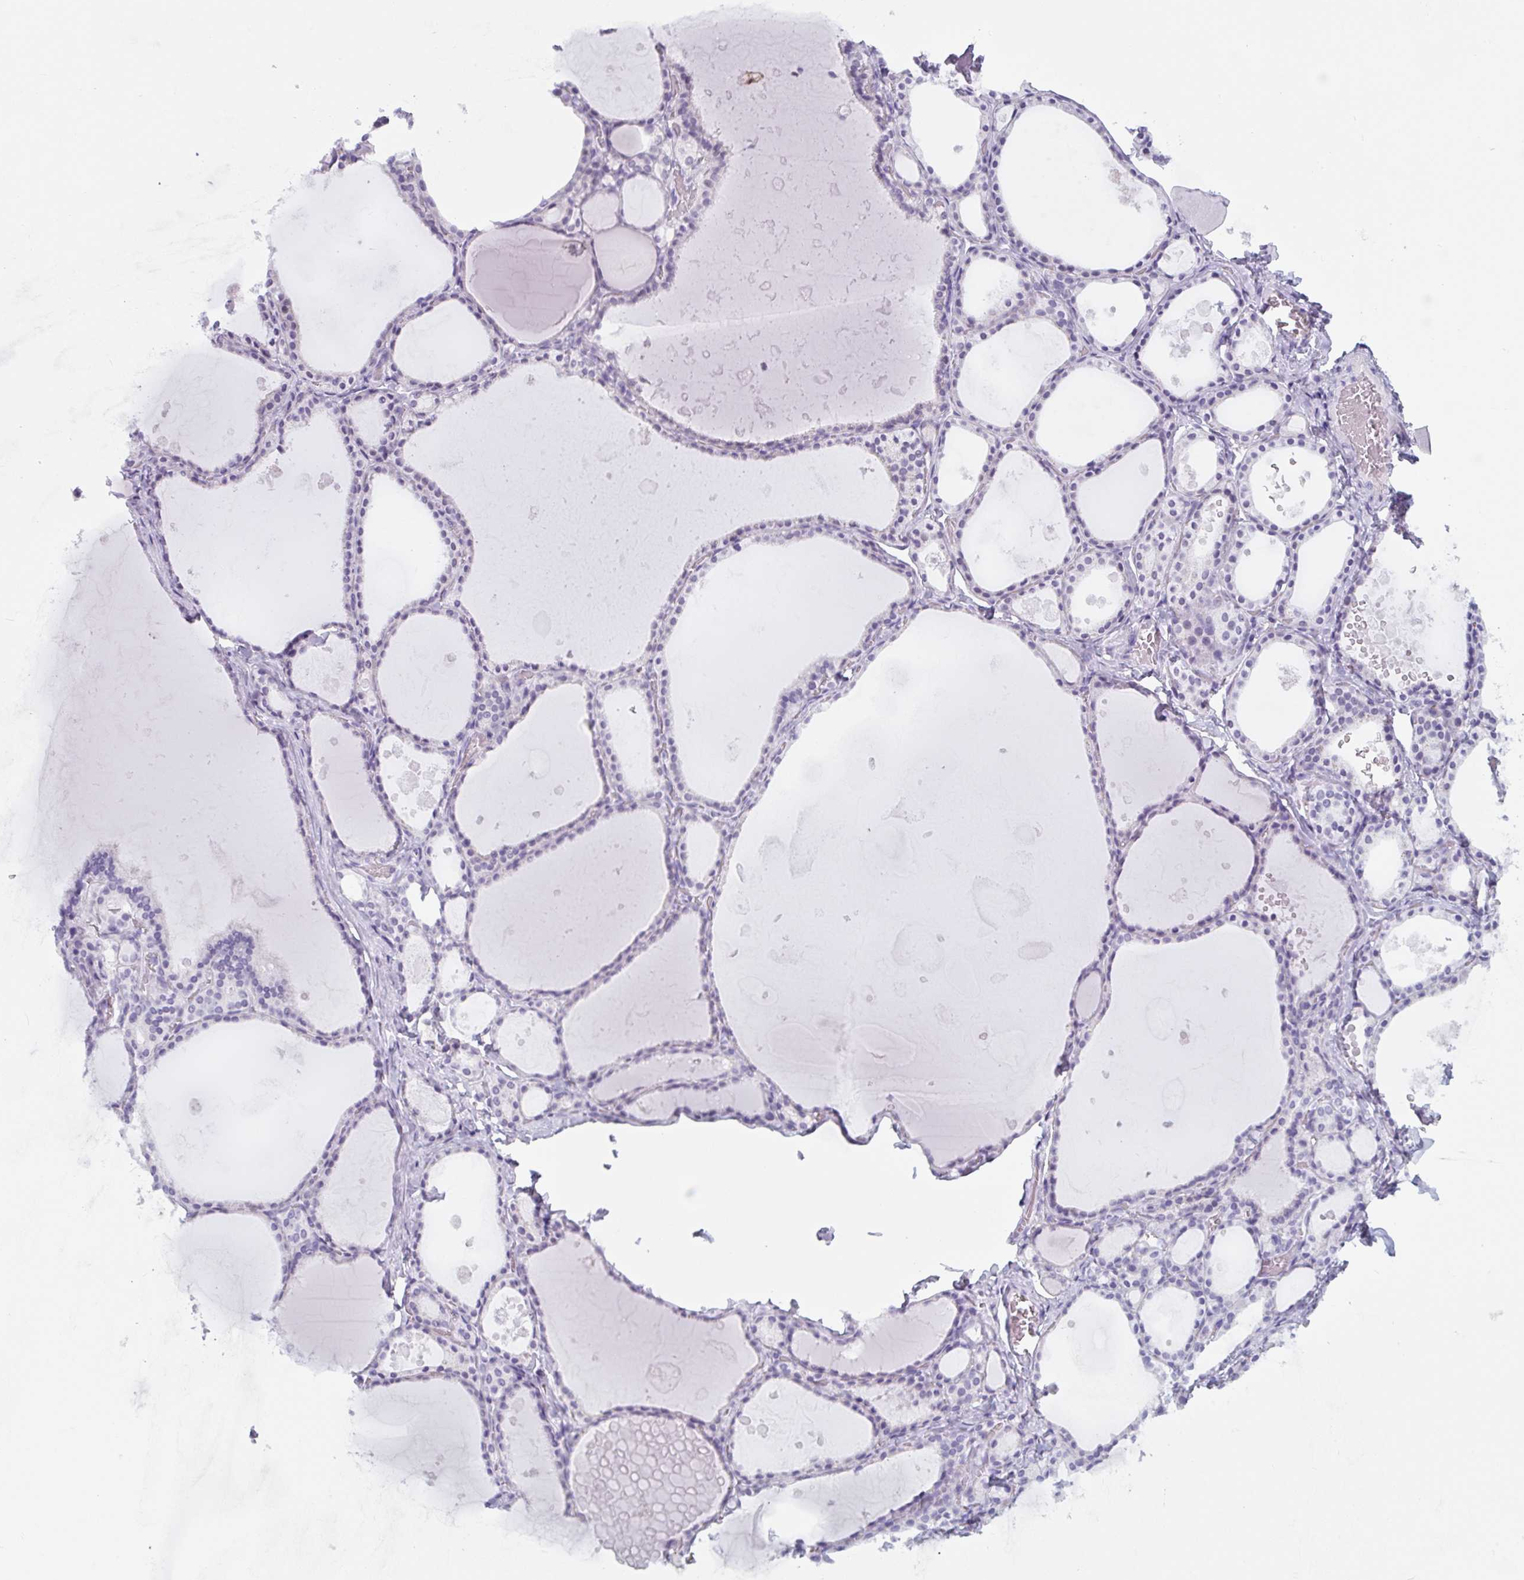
{"staining": {"intensity": "negative", "quantity": "none", "location": "none"}, "tissue": "thyroid gland", "cell_type": "Glandular cells", "image_type": "normal", "snomed": [{"axis": "morphology", "description": "Normal tissue, NOS"}, {"axis": "topography", "description": "Thyroid gland"}], "caption": "This is an immunohistochemistry micrograph of normal thyroid gland. There is no expression in glandular cells.", "gene": "TNFRSF8", "patient": {"sex": "male", "age": 56}}